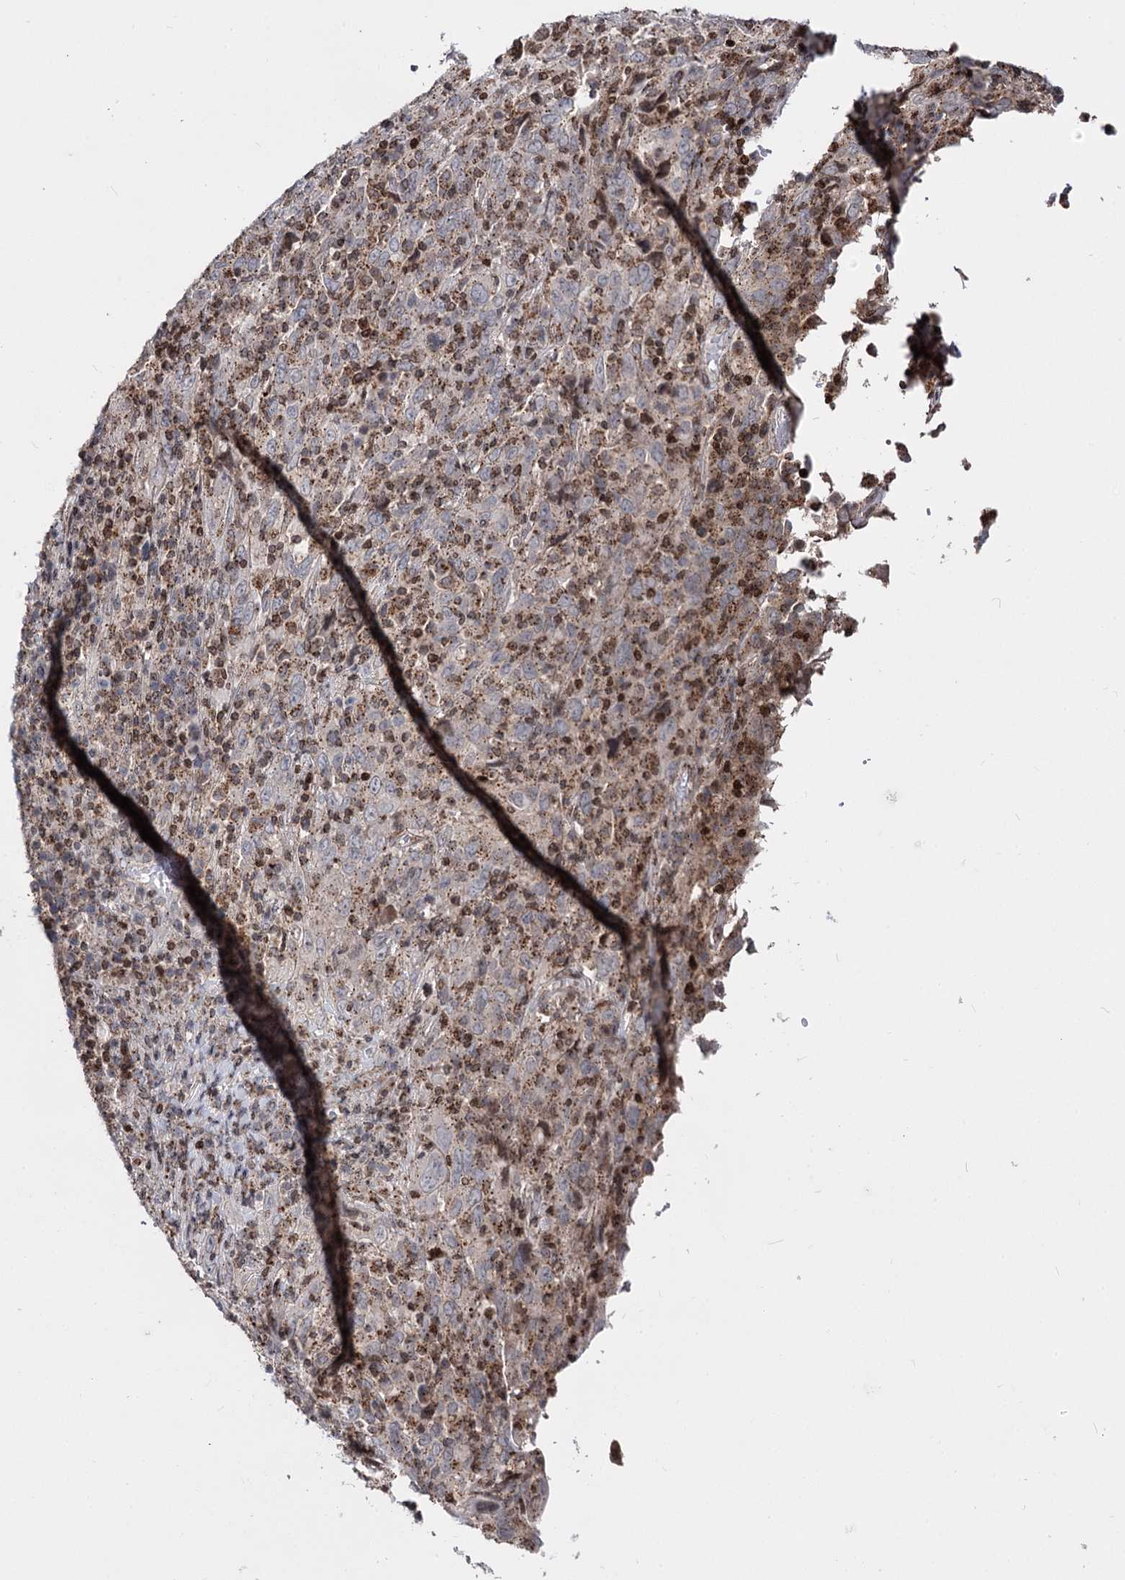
{"staining": {"intensity": "weak", "quantity": "25%-75%", "location": "cytoplasmic/membranous"}, "tissue": "cervical cancer", "cell_type": "Tumor cells", "image_type": "cancer", "snomed": [{"axis": "morphology", "description": "Squamous cell carcinoma, NOS"}, {"axis": "topography", "description": "Cervix"}], "caption": "An immunohistochemistry (IHC) image of neoplastic tissue is shown. Protein staining in brown highlights weak cytoplasmic/membranous positivity in cervical squamous cell carcinoma within tumor cells.", "gene": "ZFYVE27", "patient": {"sex": "female", "age": 46}}